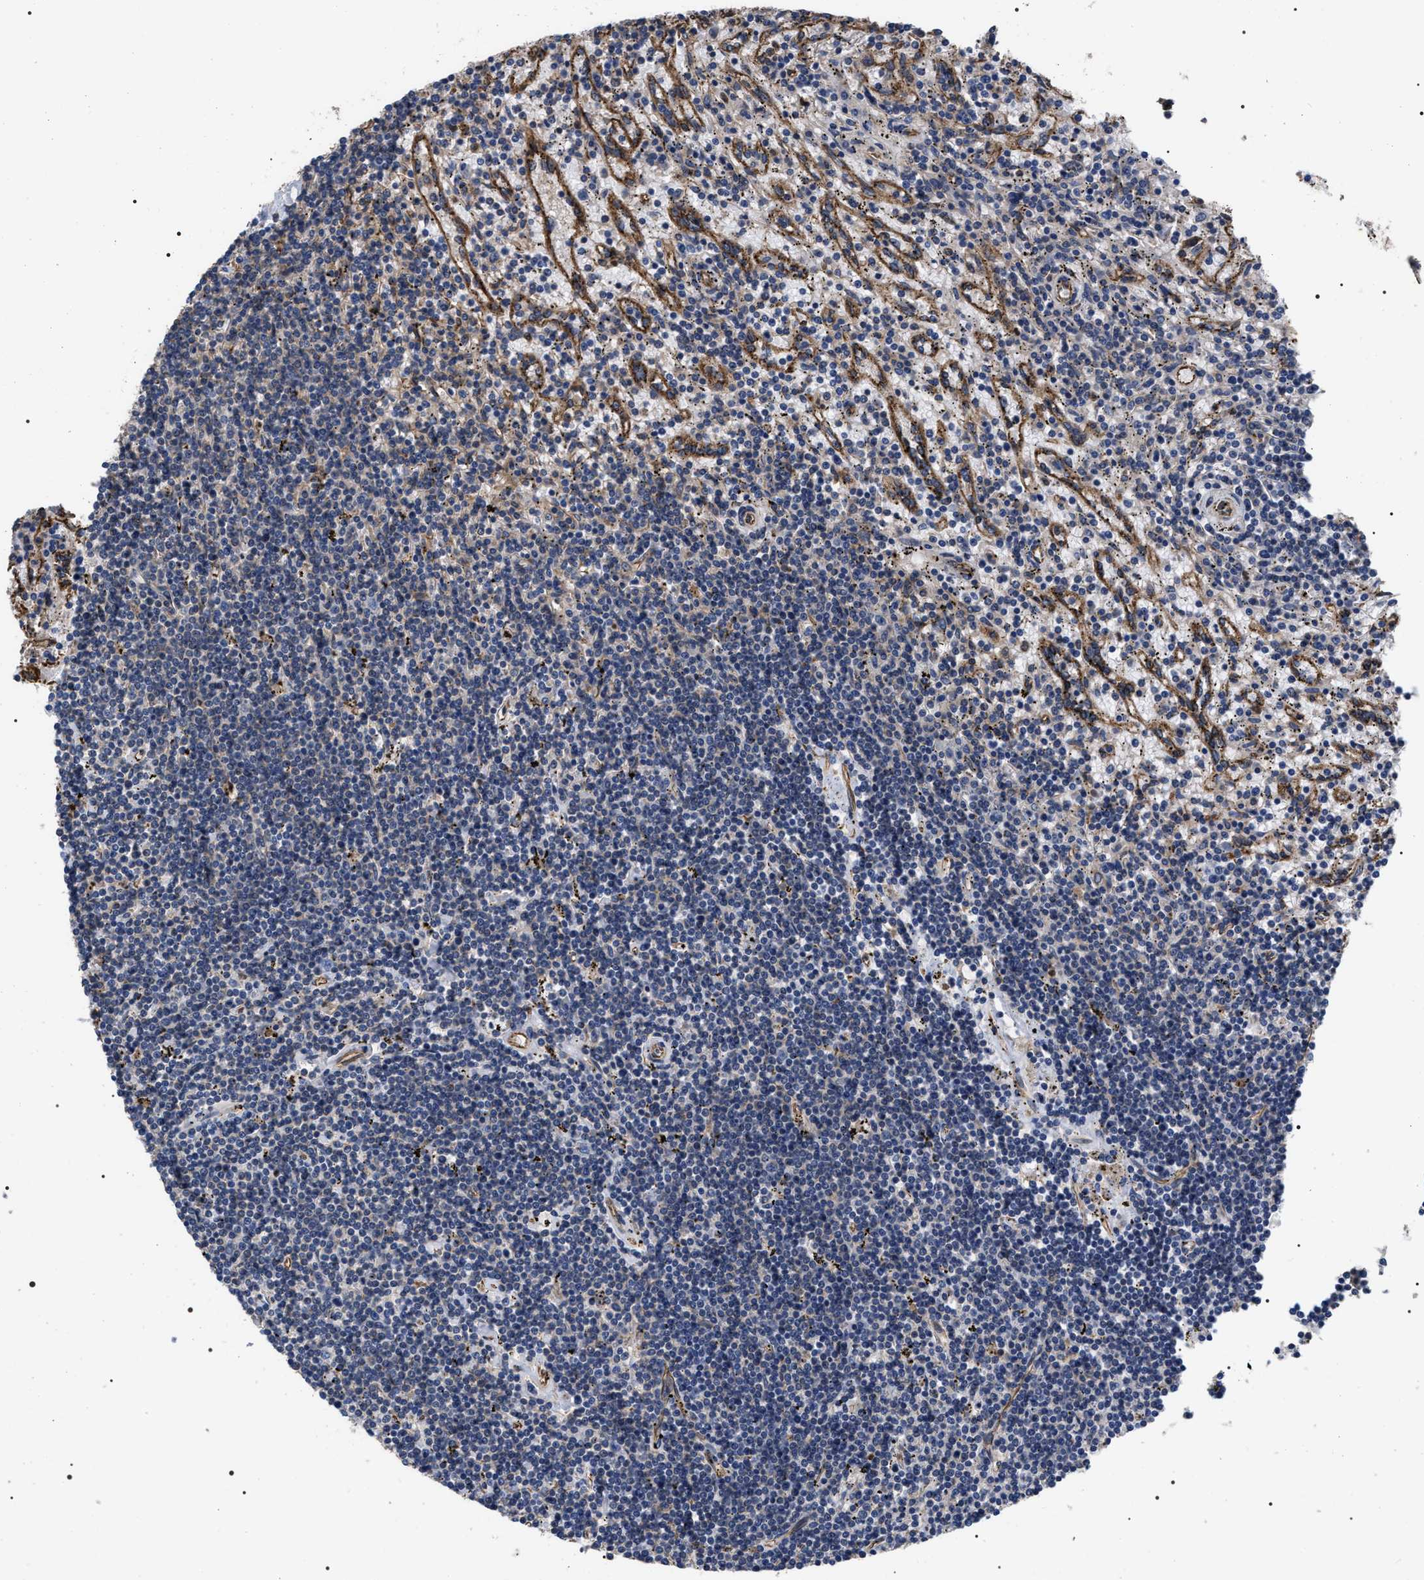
{"staining": {"intensity": "negative", "quantity": "none", "location": "none"}, "tissue": "lymphoma", "cell_type": "Tumor cells", "image_type": "cancer", "snomed": [{"axis": "morphology", "description": "Malignant lymphoma, non-Hodgkin's type, Low grade"}, {"axis": "topography", "description": "Spleen"}], "caption": "A high-resolution image shows IHC staining of lymphoma, which reveals no significant expression in tumor cells.", "gene": "TSPAN33", "patient": {"sex": "male", "age": 76}}